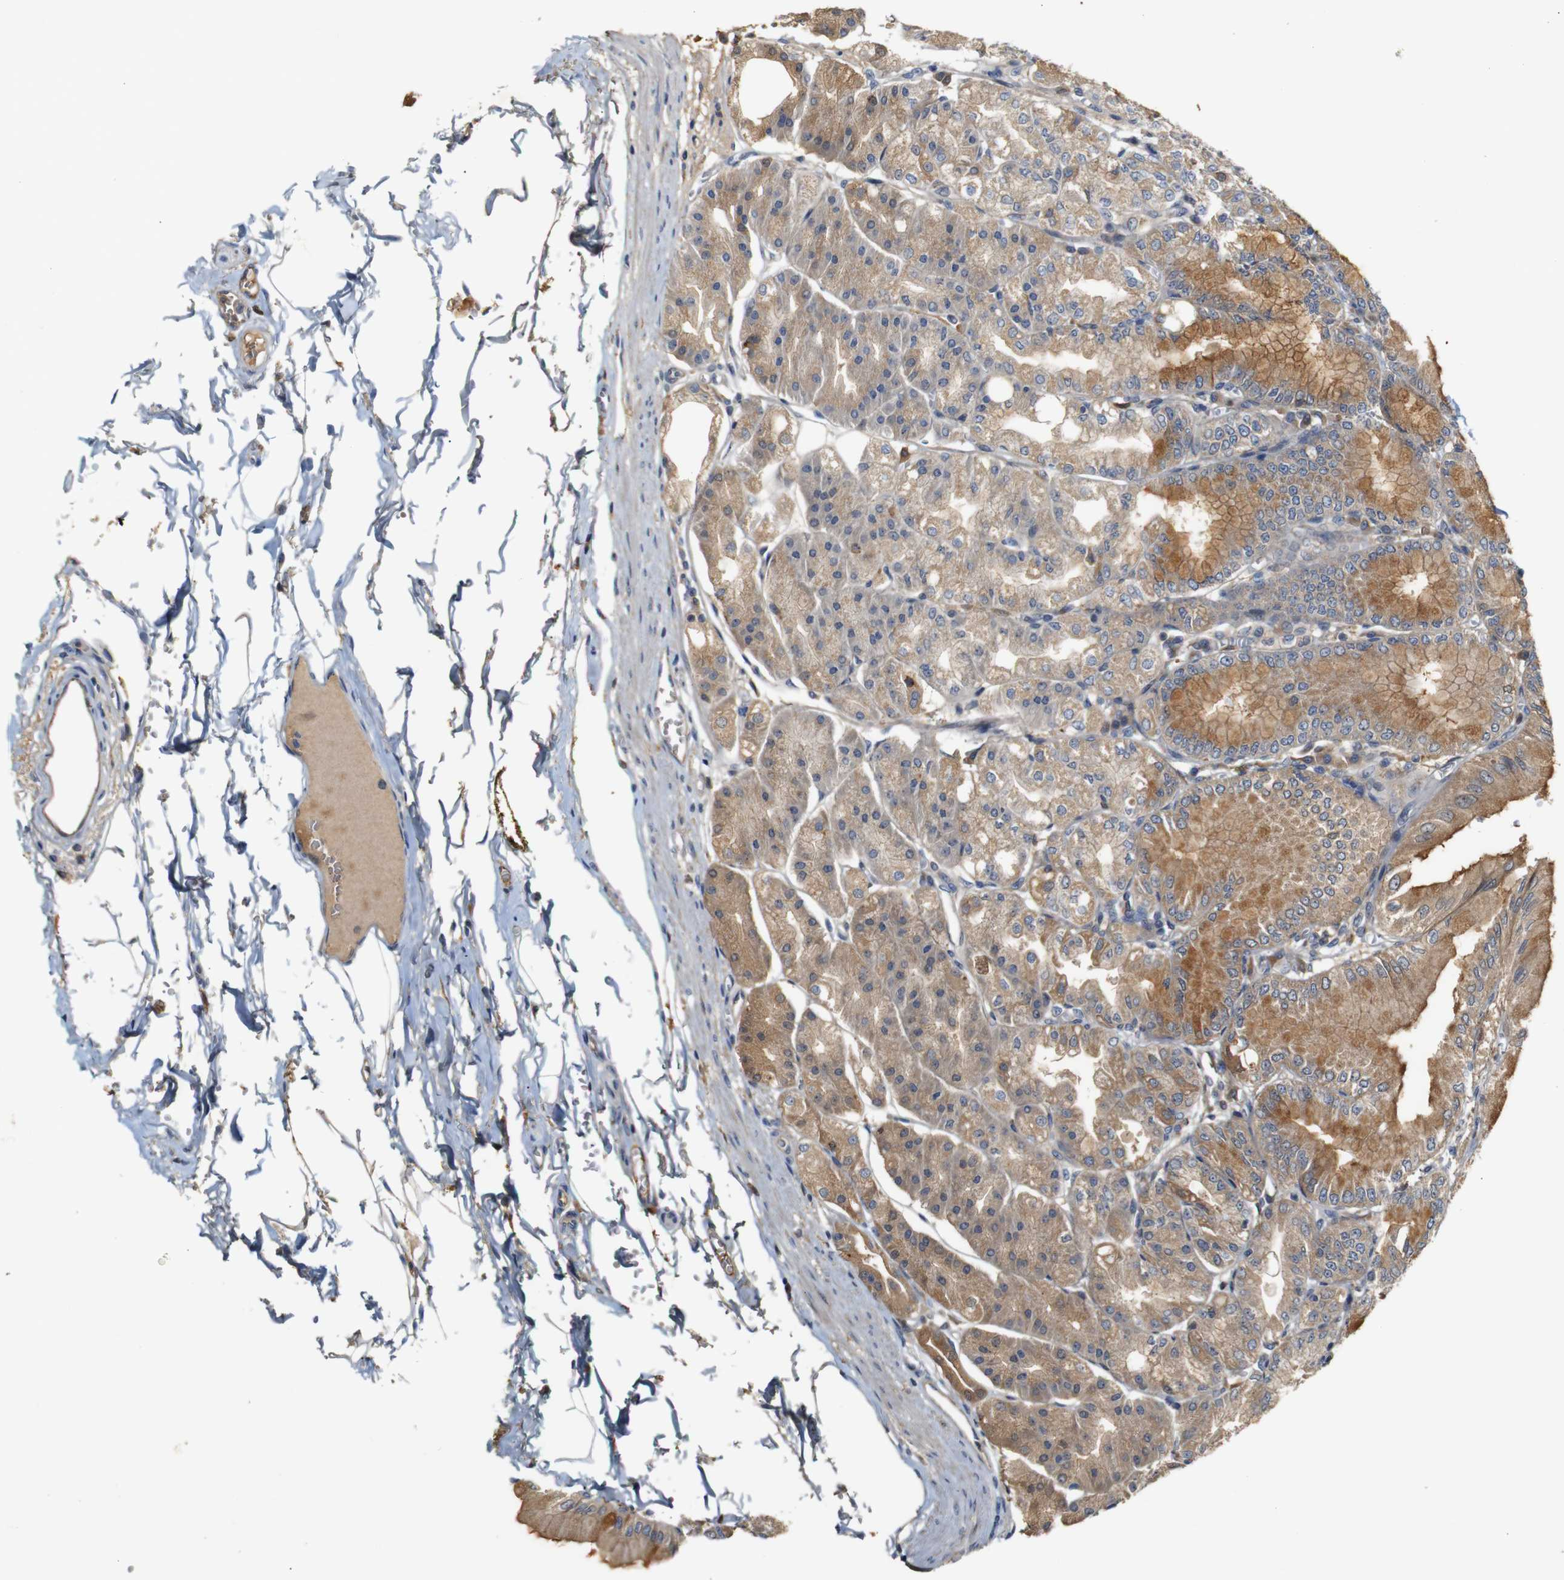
{"staining": {"intensity": "moderate", "quantity": ">75%", "location": "cytoplasmic/membranous"}, "tissue": "stomach", "cell_type": "Glandular cells", "image_type": "normal", "snomed": [{"axis": "morphology", "description": "Normal tissue, NOS"}, {"axis": "topography", "description": "Stomach, lower"}], "caption": "A photomicrograph of stomach stained for a protein reveals moderate cytoplasmic/membranous brown staining in glandular cells. (DAB = brown stain, brightfield microscopy at high magnification).", "gene": "PTPN1", "patient": {"sex": "male", "age": 71}}